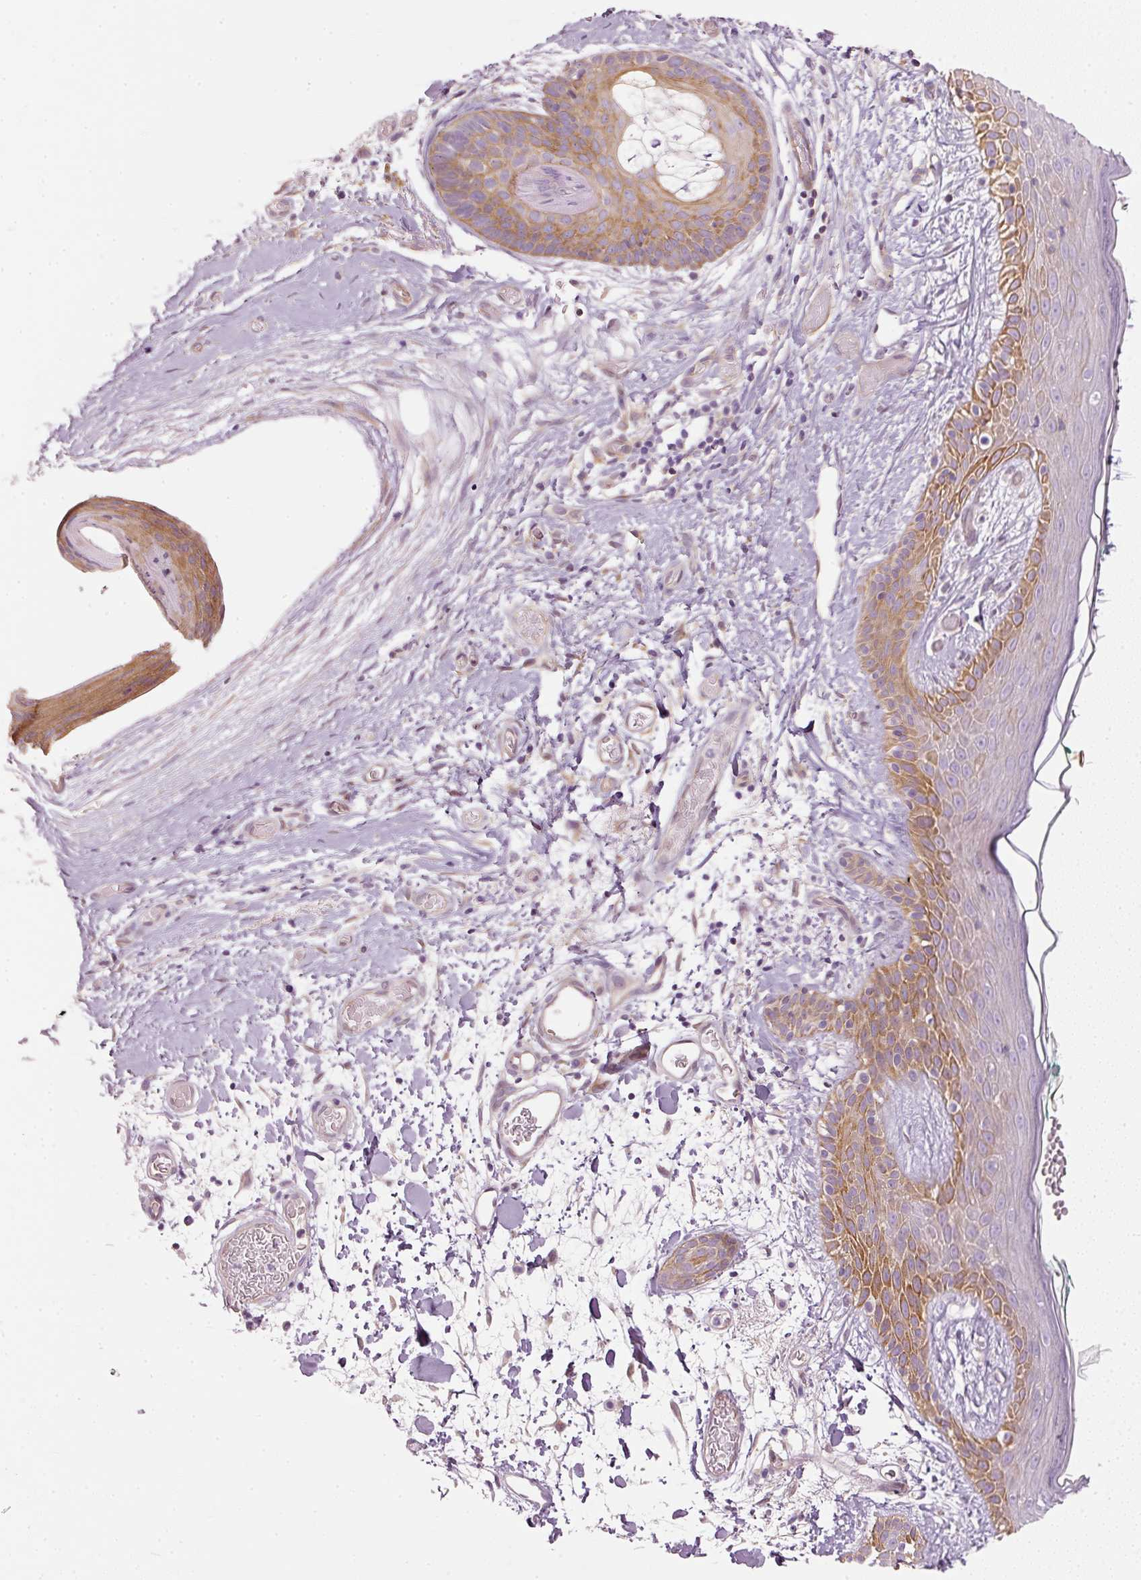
{"staining": {"intensity": "negative", "quantity": "none", "location": "none"}, "tissue": "skin", "cell_type": "Fibroblasts", "image_type": "normal", "snomed": [{"axis": "morphology", "description": "Normal tissue, NOS"}, {"axis": "topography", "description": "Skin"}], "caption": "Immunohistochemistry photomicrograph of benign human skin stained for a protein (brown), which exhibits no expression in fibroblasts.", "gene": "OSR2", "patient": {"sex": "male", "age": 79}}